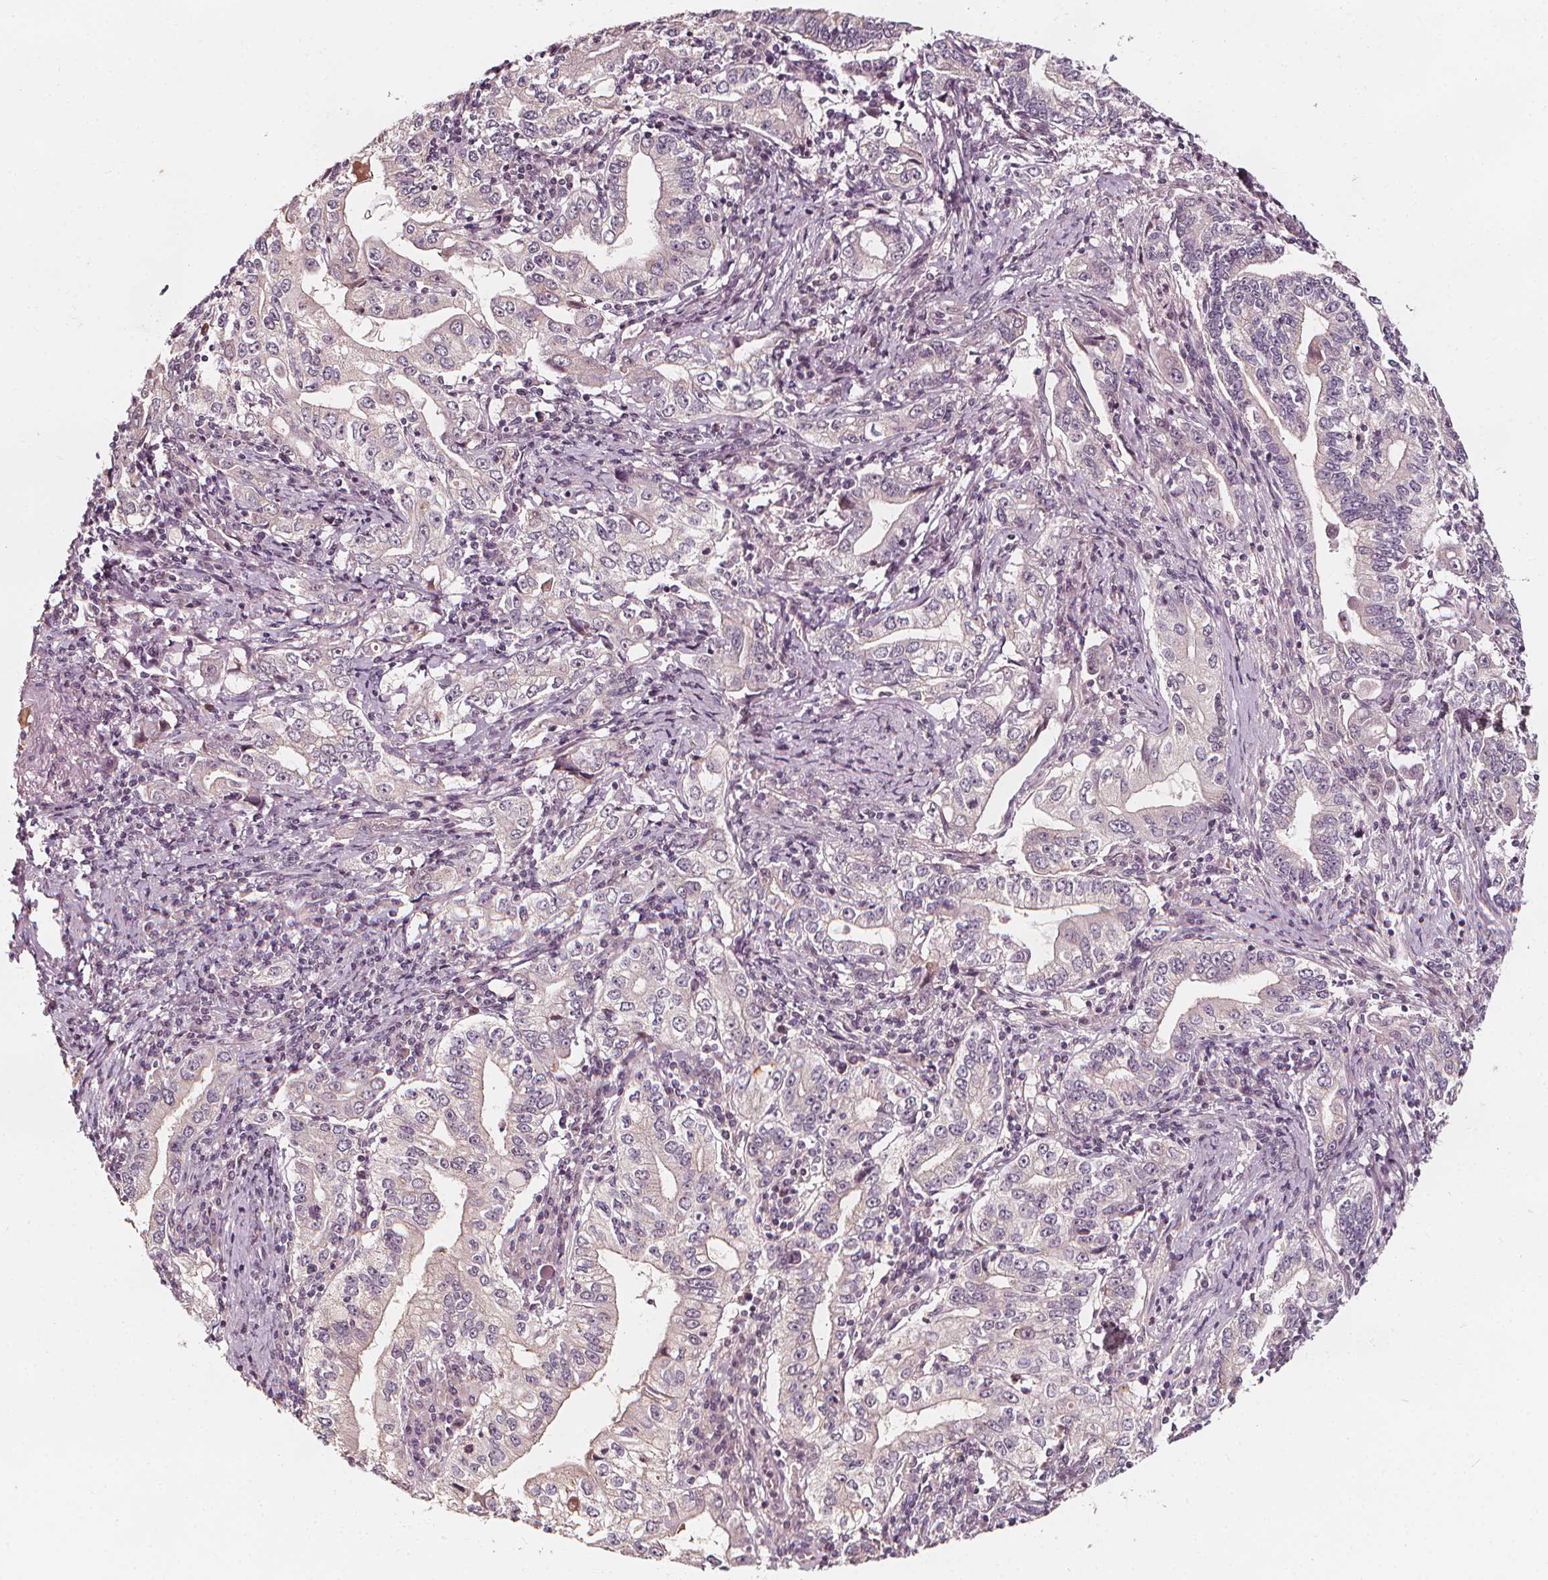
{"staining": {"intensity": "negative", "quantity": "none", "location": "none"}, "tissue": "stomach cancer", "cell_type": "Tumor cells", "image_type": "cancer", "snomed": [{"axis": "morphology", "description": "Adenocarcinoma, NOS"}, {"axis": "topography", "description": "Stomach, lower"}], "caption": "Human adenocarcinoma (stomach) stained for a protein using immunohistochemistry exhibits no positivity in tumor cells.", "gene": "NPC1L1", "patient": {"sex": "female", "age": 72}}